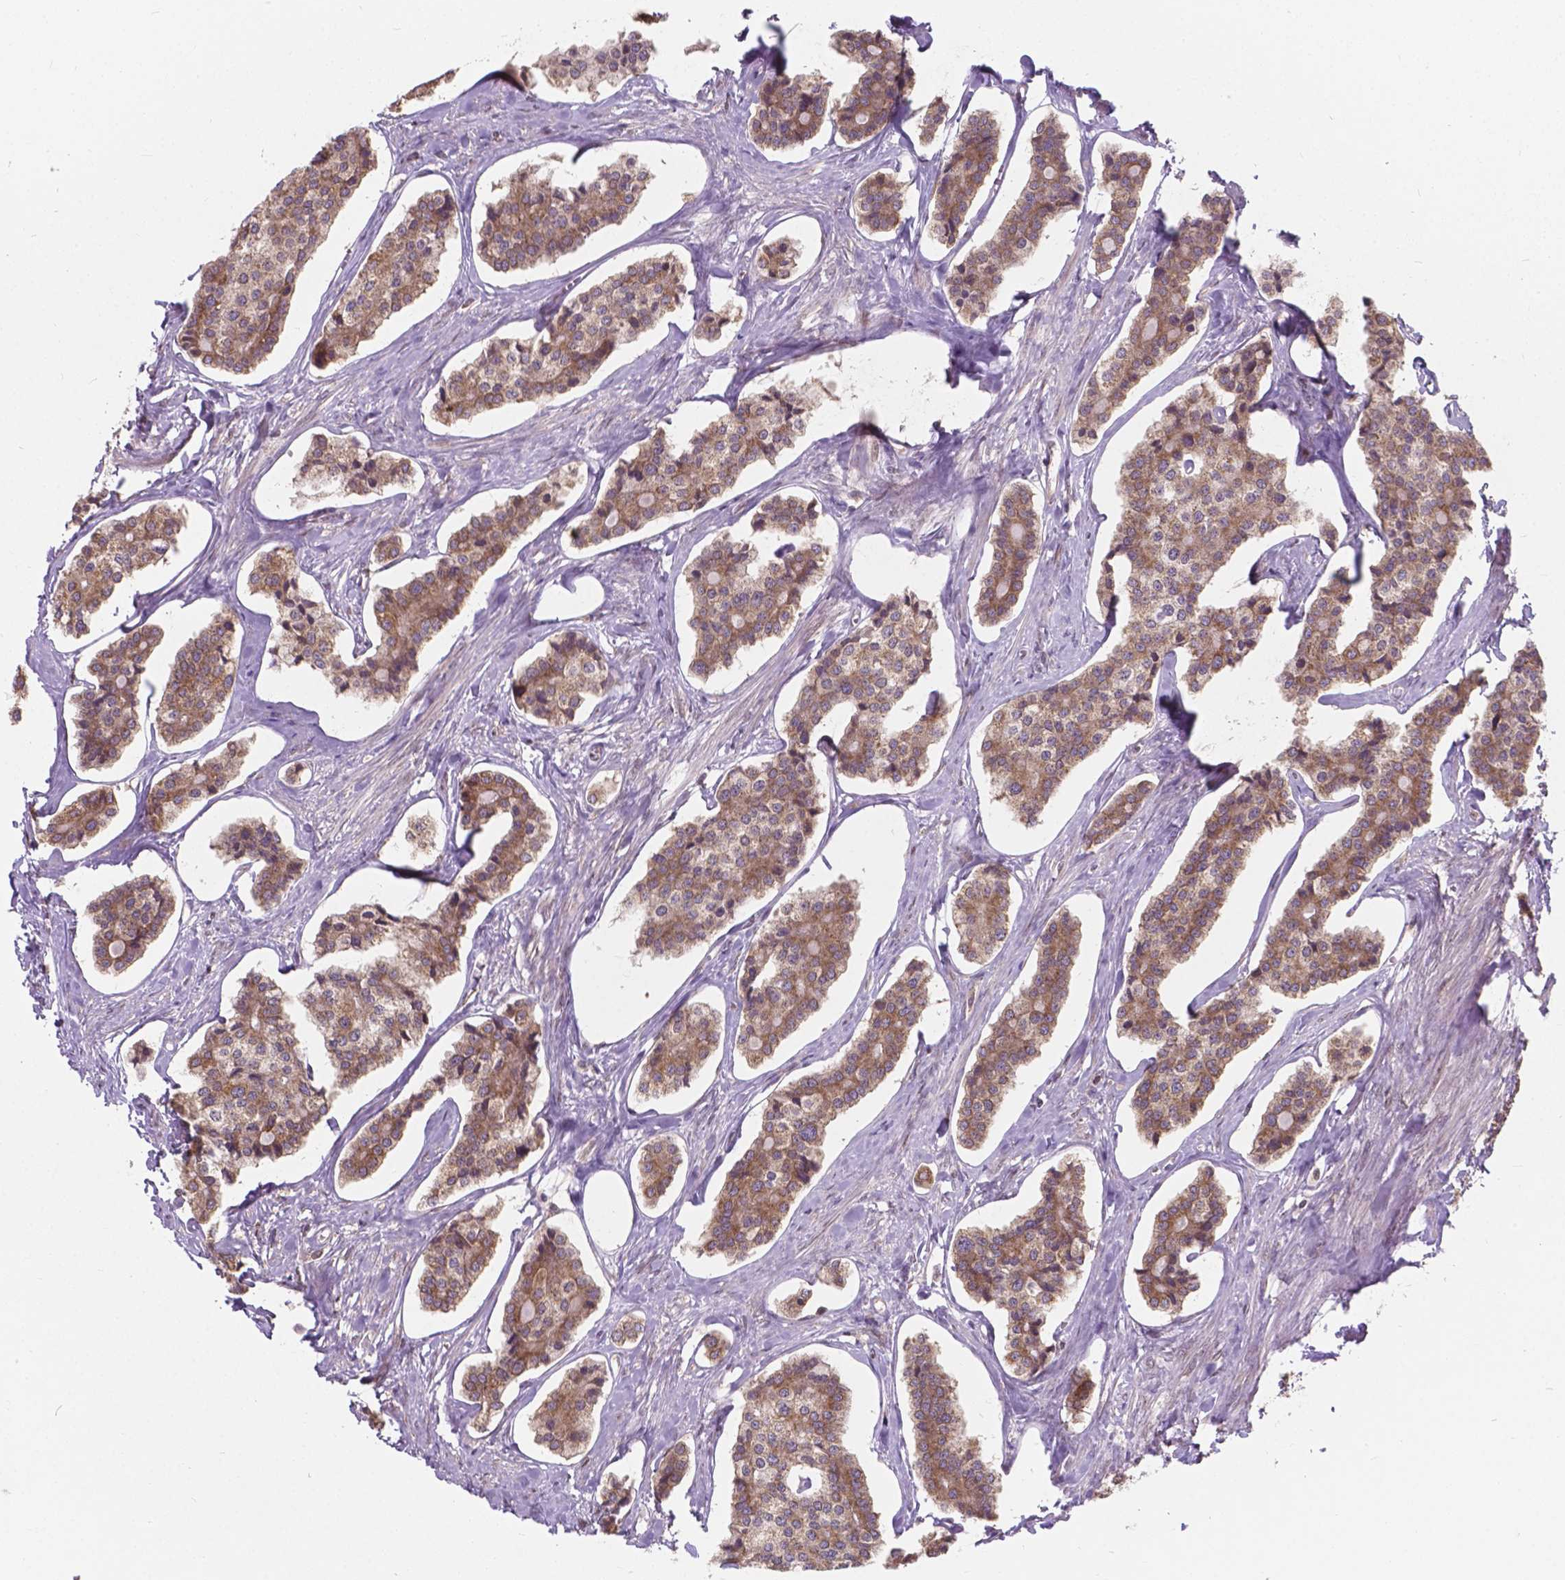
{"staining": {"intensity": "weak", "quantity": "25%-75%", "location": "cytoplasmic/membranous"}, "tissue": "carcinoid", "cell_type": "Tumor cells", "image_type": "cancer", "snomed": [{"axis": "morphology", "description": "Carcinoid, malignant, NOS"}, {"axis": "topography", "description": "Small intestine"}], "caption": "Carcinoid stained with DAB (3,3'-diaminobenzidine) immunohistochemistry (IHC) reveals low levels of weak cytoplasmic/membranous staining in approximately 25%-75% of tumor cells.", "gene": "MRPL33", "patient": {"sex": "female", "age": 65}}